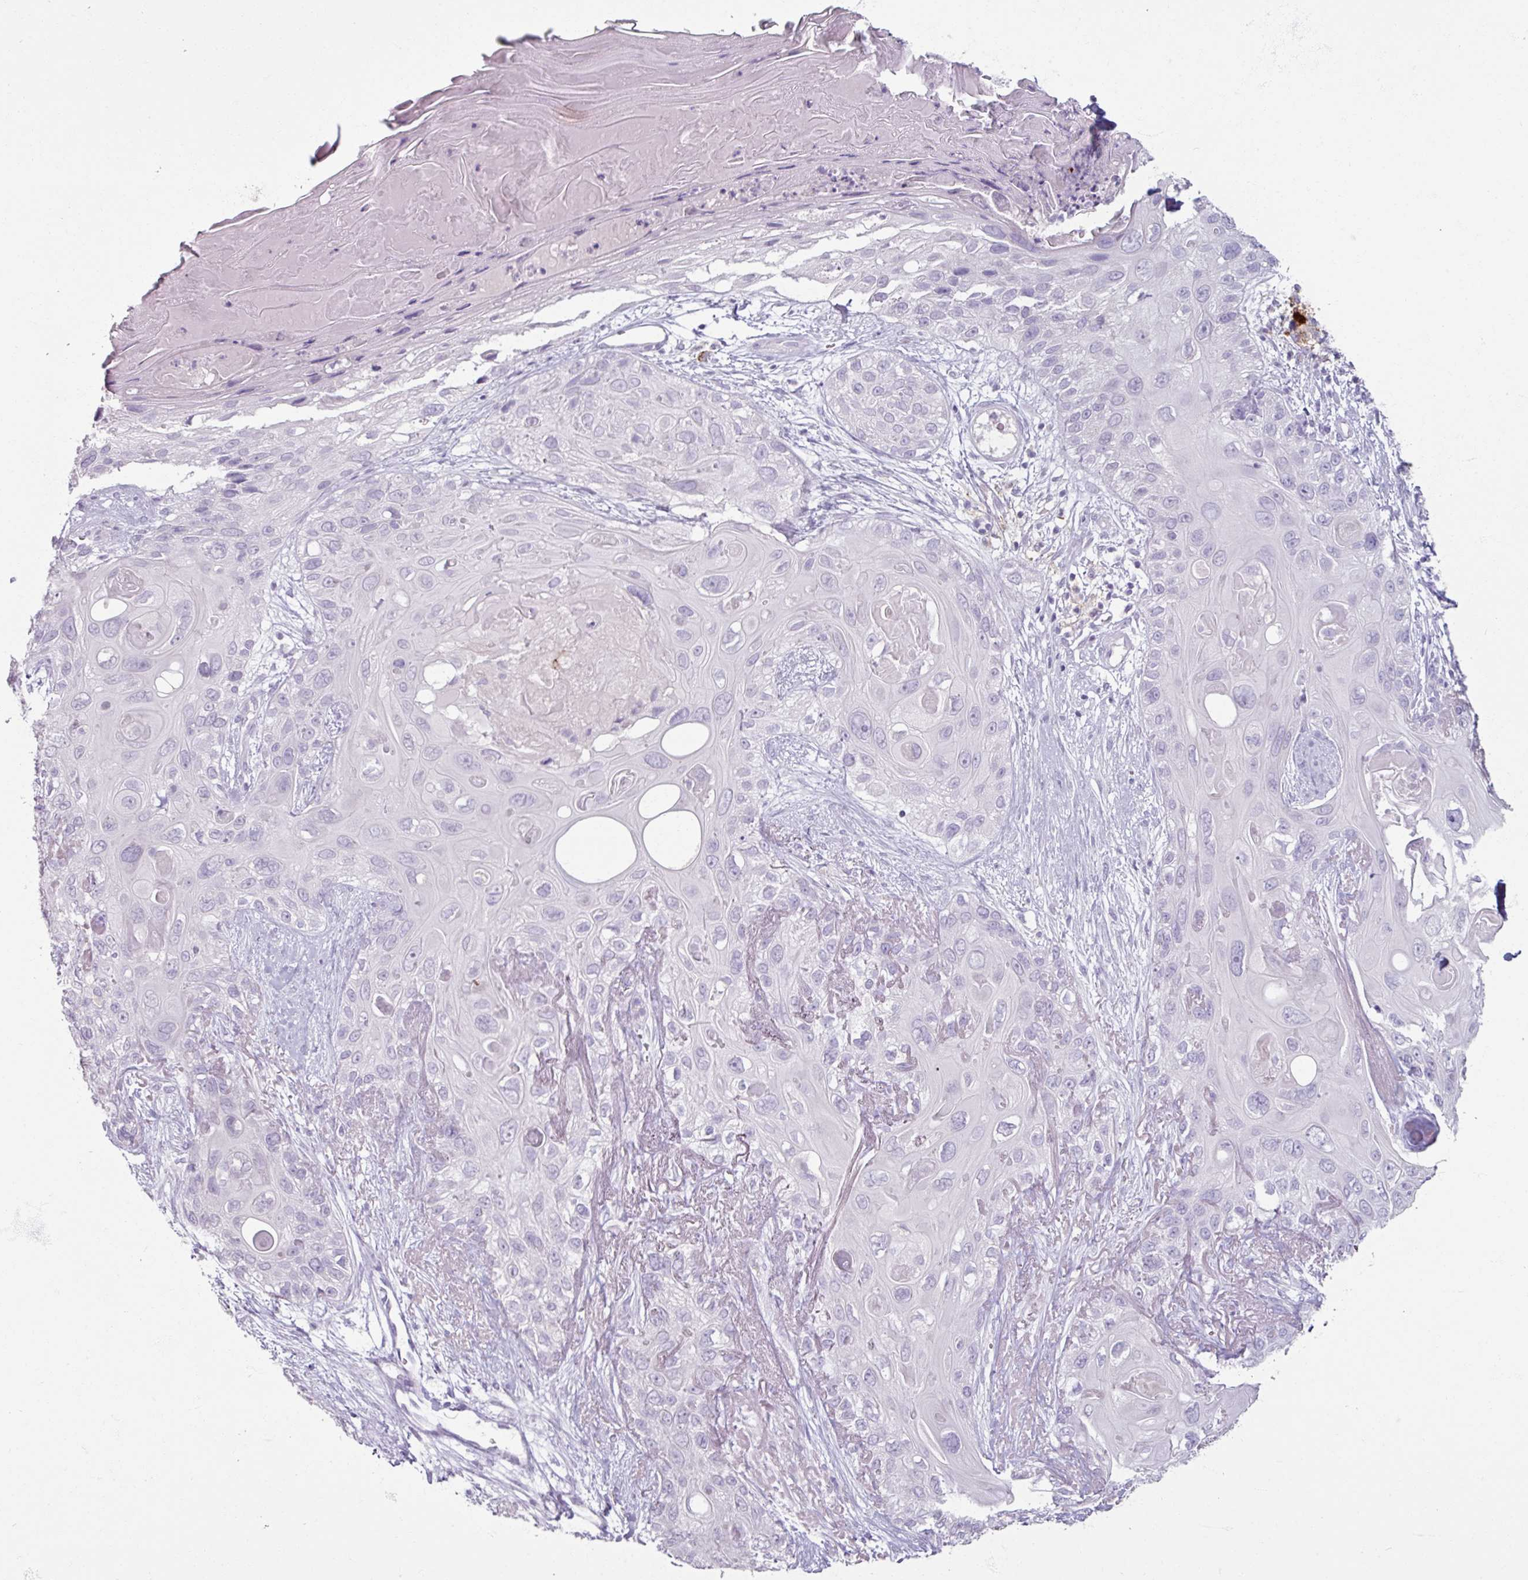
{"staining": {"intensity": "negative", "quantity": "none", "location": "none"}, "tissue": "skin cancer", "cell_type": "Tumor cells", "image_type": "cancer", "snomed": [{"axis": "morphology", "description": "Normal tissue, NOS"}, {"axis": "morphology", "description": "Squamous cell carcinoma, NOS"}, {"axis": "topography", "description": "Skin"}], "caption": "Immunohistochemical staining of human skin cancer demonstrates no significant expression in tumor cells.", "gene": "SLC27A5", "patient": {"sex": "male", "age": 72}}